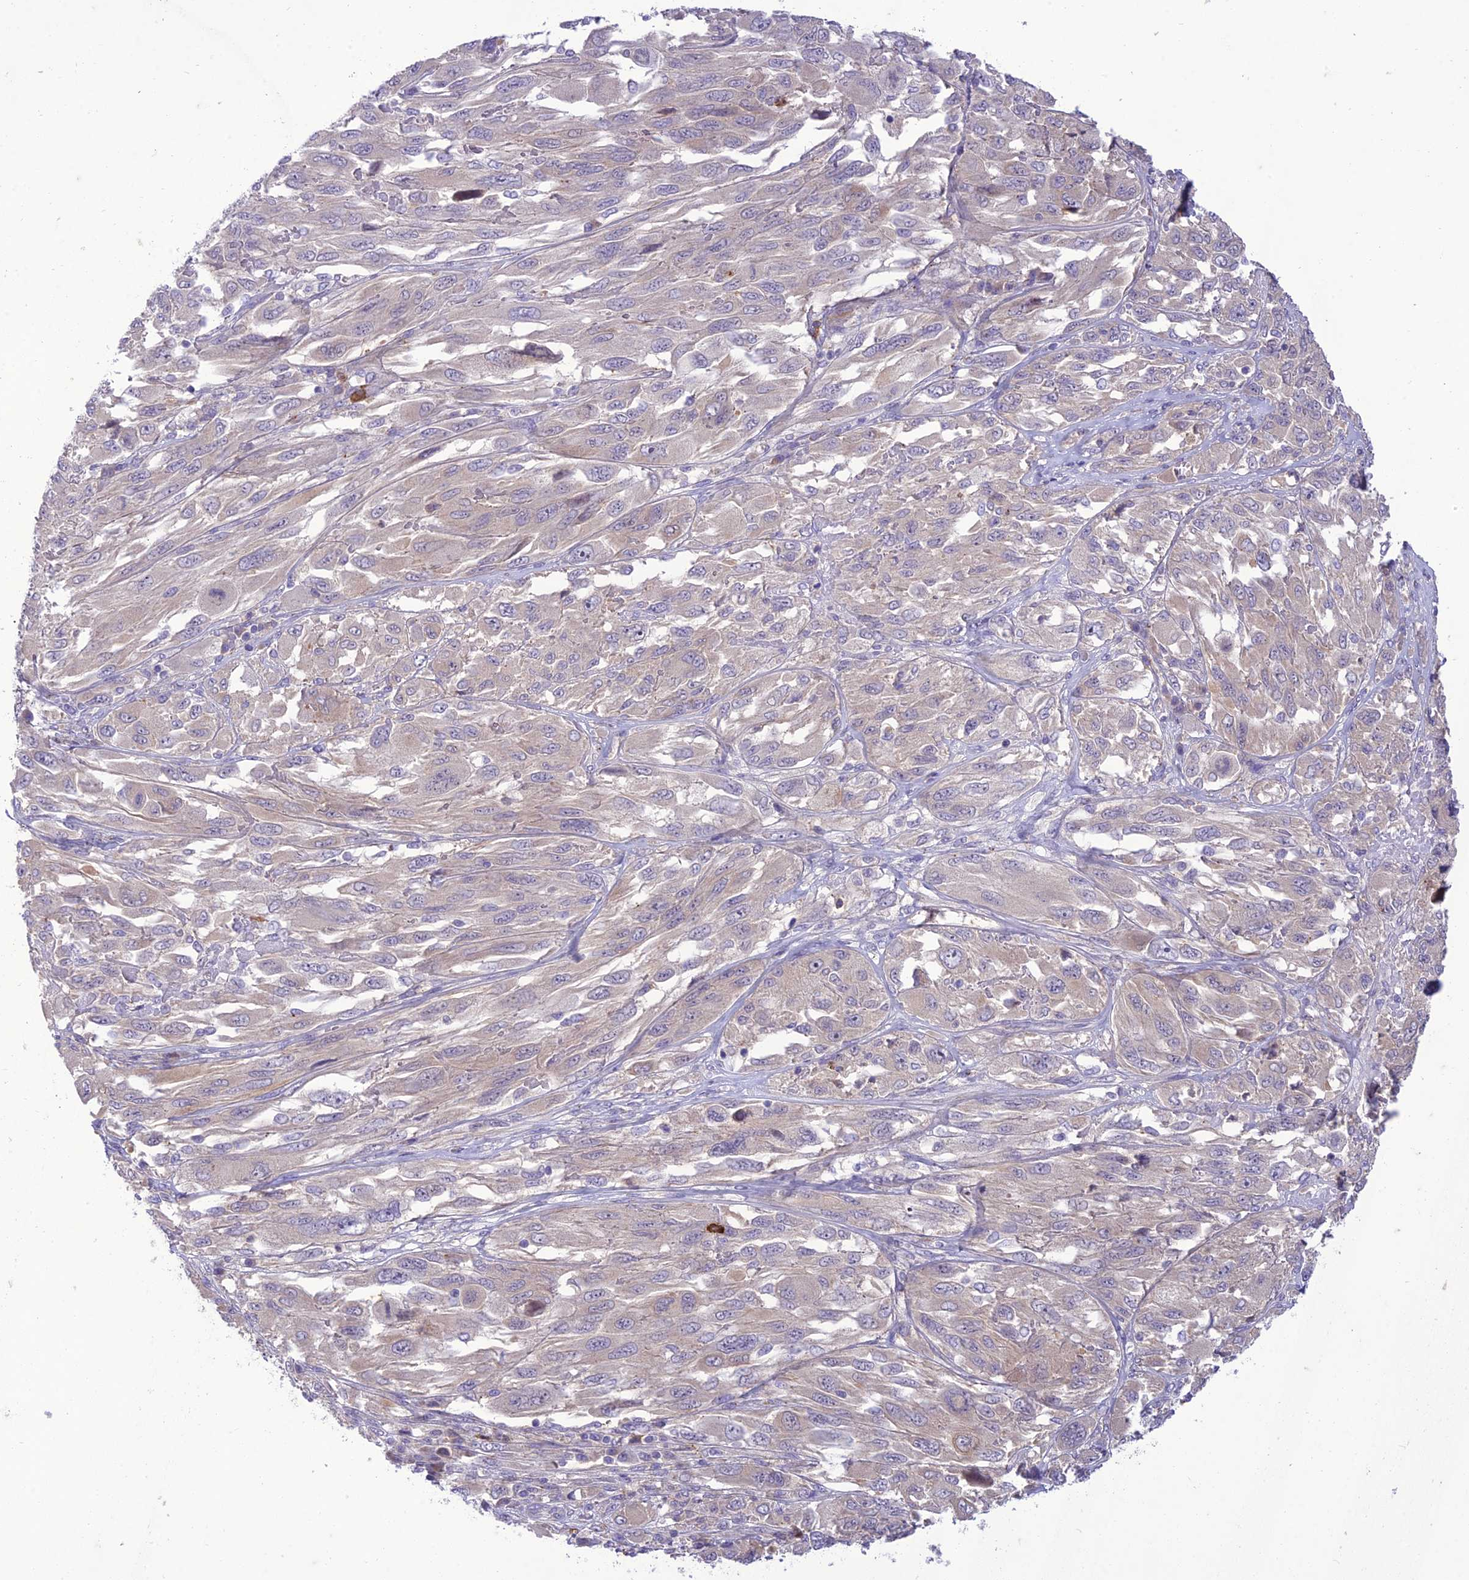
{"staining": {"intensity": "negative", "quantity": "none", "location": "none"}, "tissue": "melanoma", "cell_type": "Tumor cells", "image_type": "cancer", "snomed": [{"axis": "morphology", "description": "Malignant melanoma, NOS"}, {"axis": "topography", "description": "Skin"}], "caption": "This is a photomicrograph of immunohistochemistry staining of malignant melanoma, which shows no expression in tumor cells. Brightfield microscopy of immunohistochemistry stained with DAB (3,3'-diaminobenzidine) (brown) and hematoxylin (blue), captured at high magnification.", "gene": "ITGAE", "patient": {"sex": "female", "age": 91}}